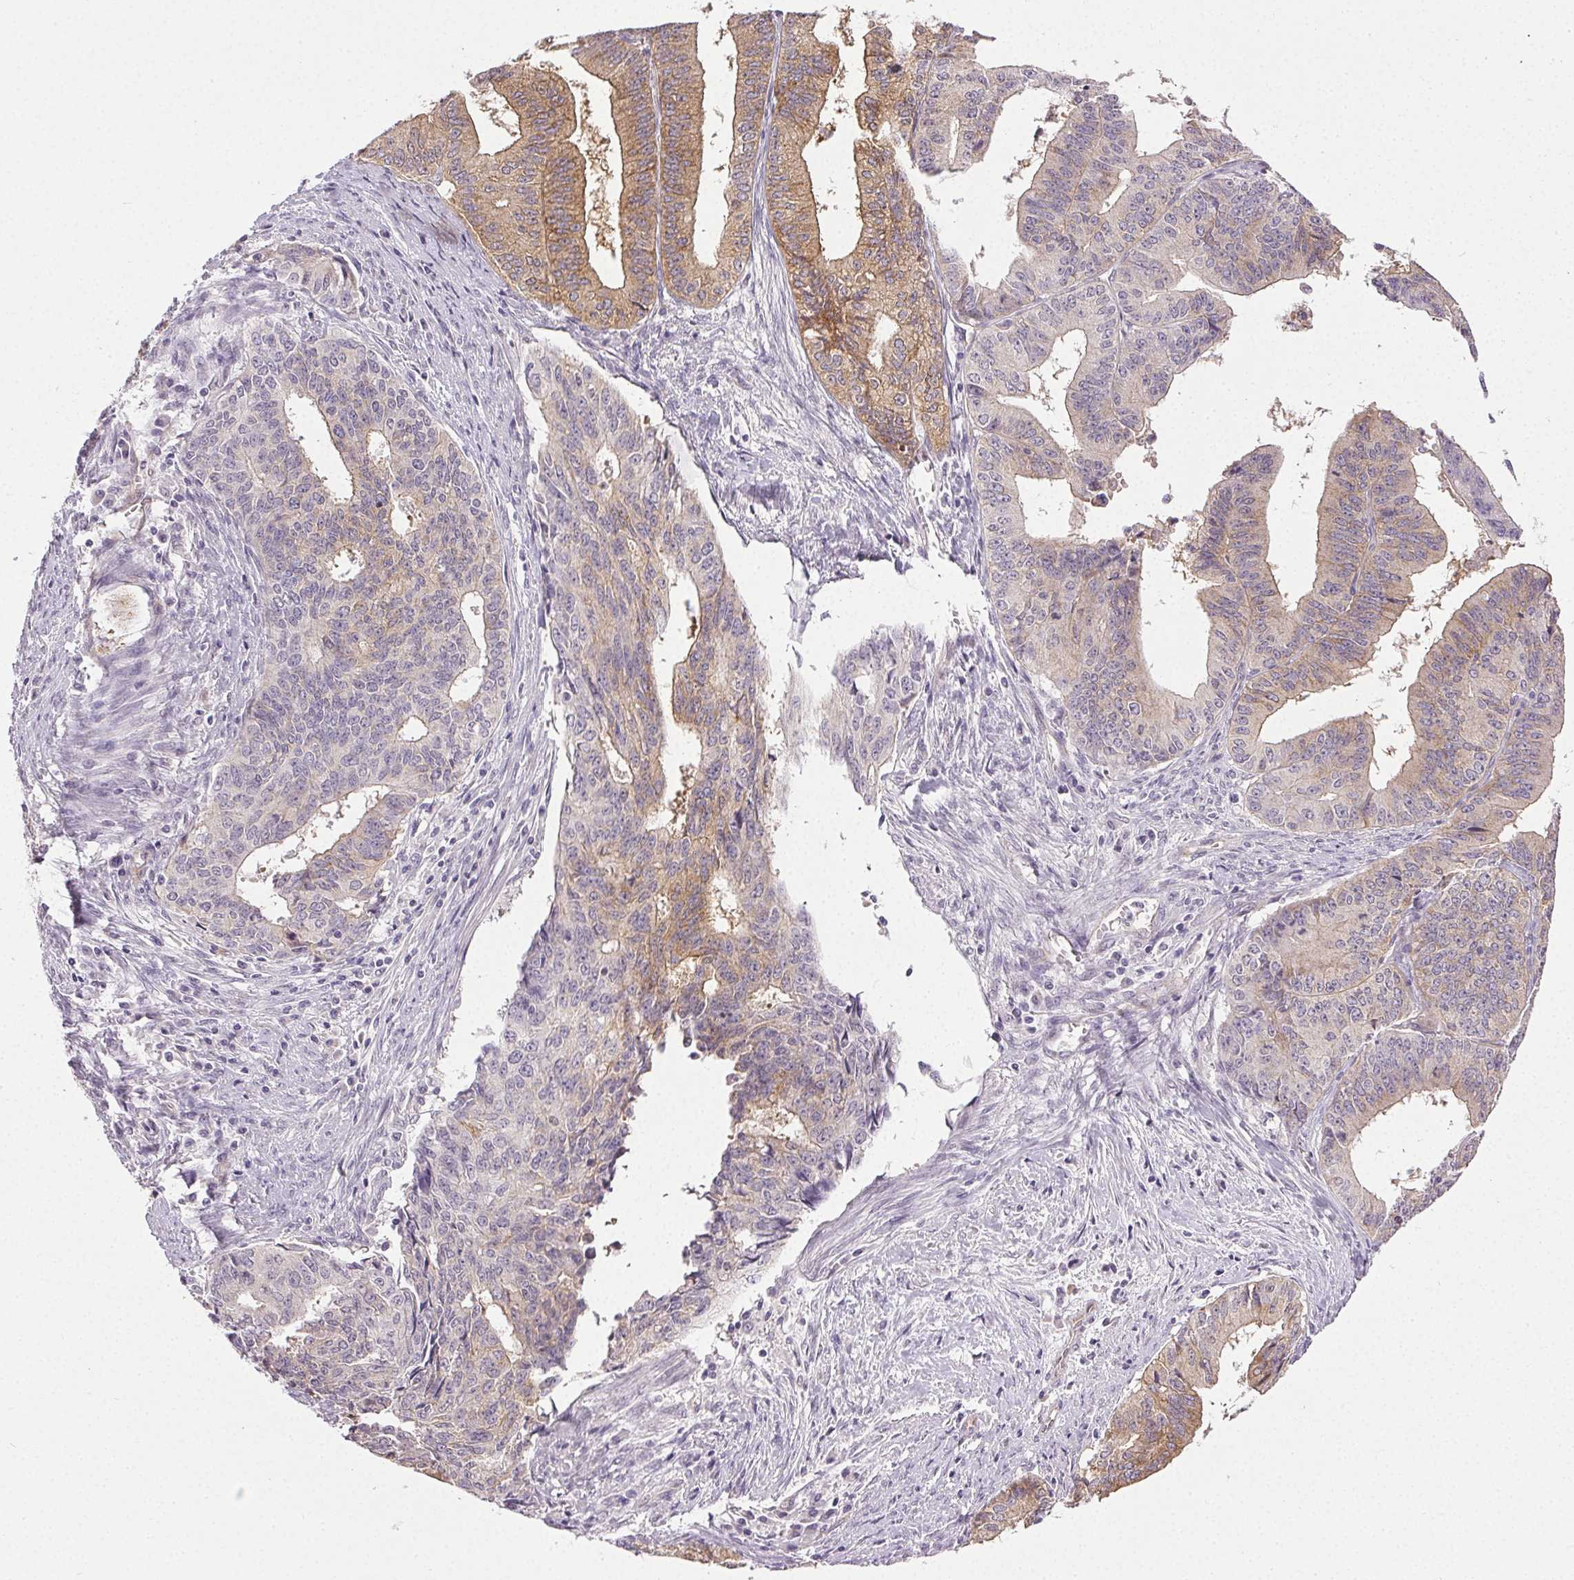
{"staining": {"intensity": "moderate", "quantity": "25%-75%", "location": "cytoplasmic/membranous"}, "tissue": "endometrial cancer", "cell_type": "Tumor cells", "image_type": "cancer", "snomed": [{"axis": "morphology", "description": "Adenocarcinoma, NOS"}, {"axis": "topography", "description": "Endometrium"}], "caption": "This is an image of IHC staining of endometrial cancer (adenocarcinoma), which shows moderate staining in the cytoplasmic/membranous of tumor cells.", "gene": "PLCB1", "patient": {"sex": "female", "age": 65}}